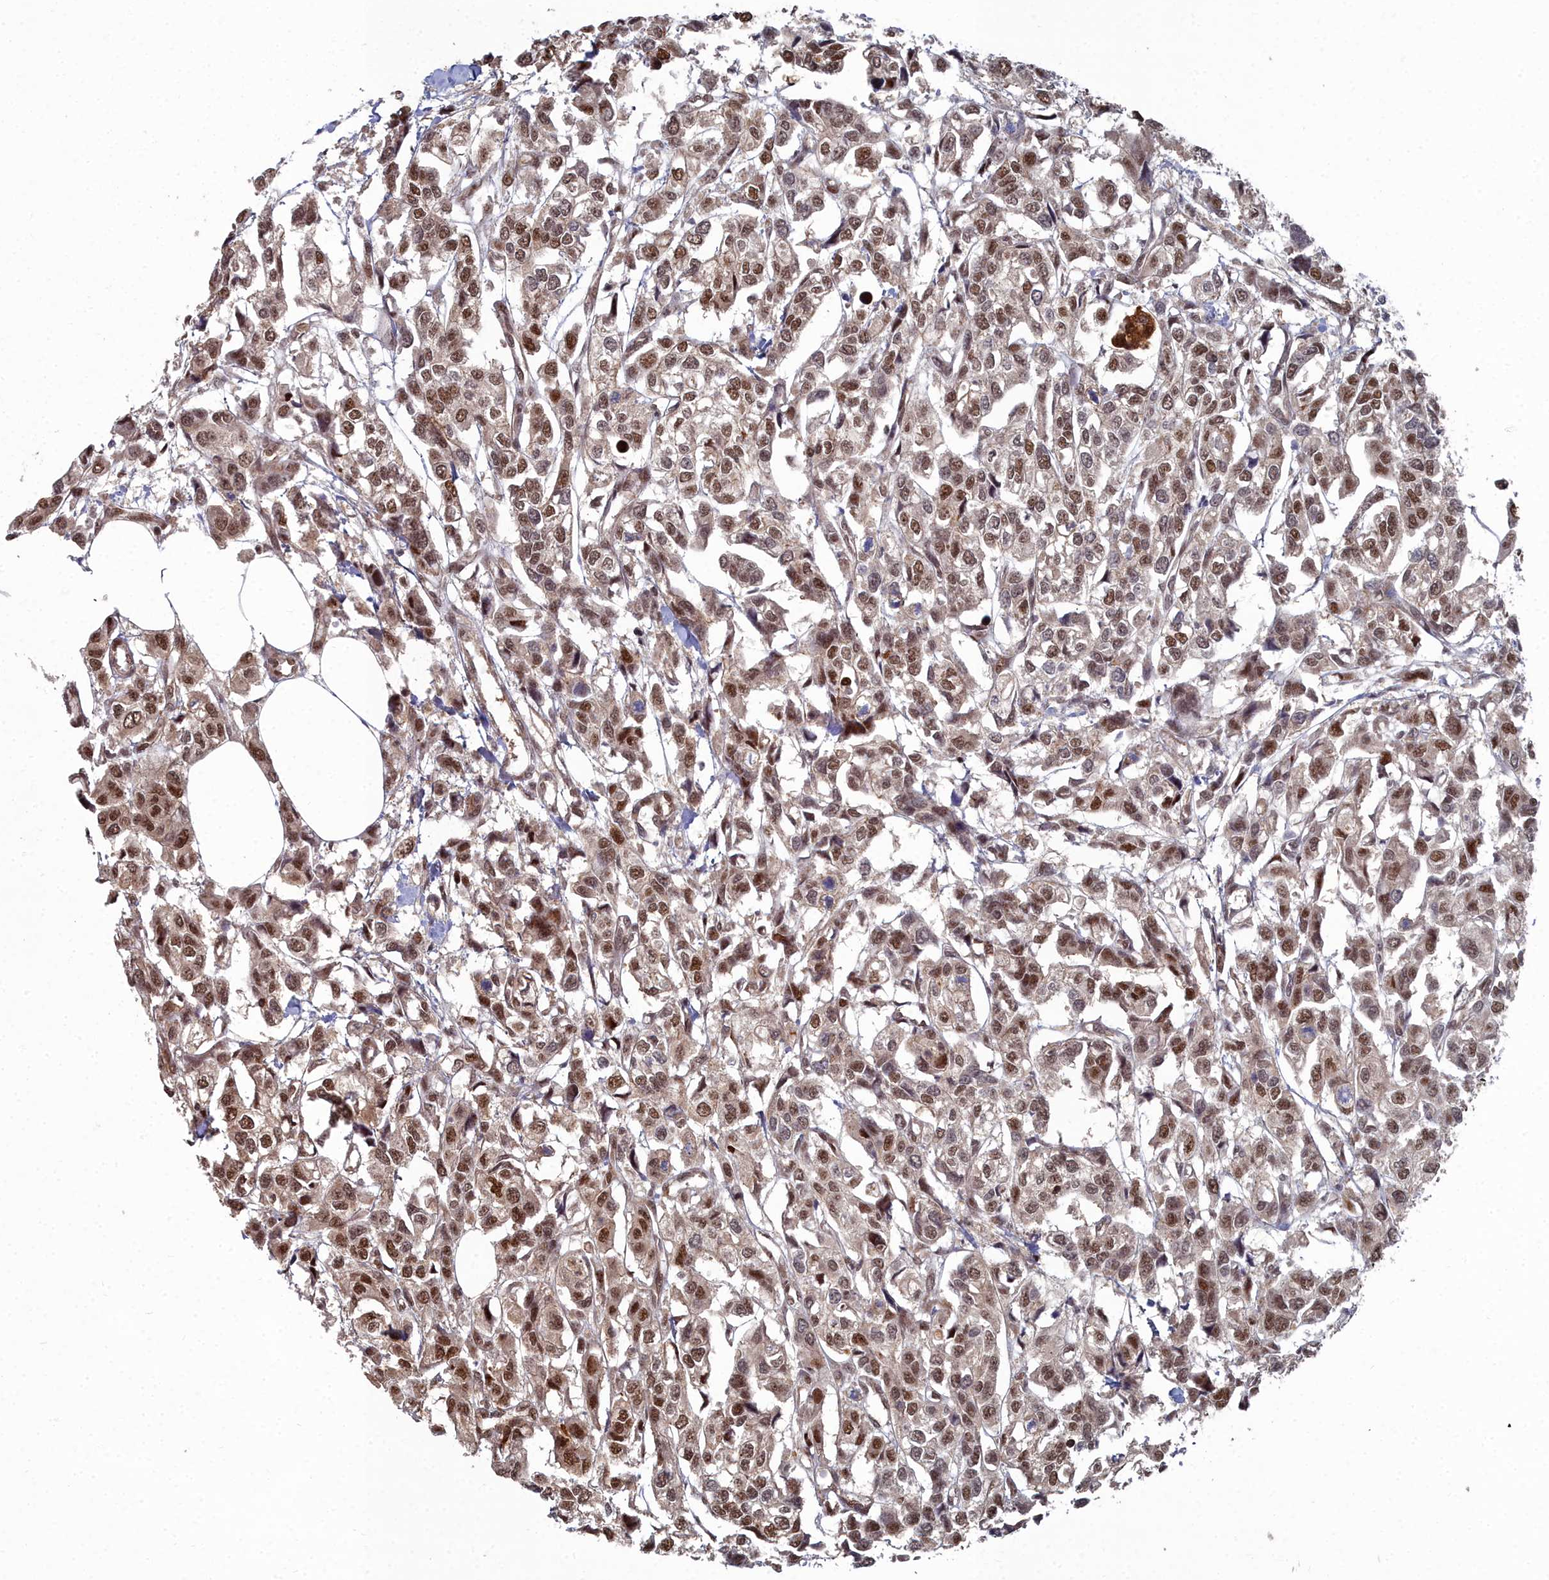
{"staining": {"intensity": "moderate", "quantity": ">75%", "location": "nuclear"}, "tissue": "urothelial cancer", "cell_type": "Tumor cells", "image_type": "cancer", "snomed": [{"axis": "morphology", "description": "Urothelial carcinoma, High grade"}, {"axis": "topography", "description": "Urinary bladder"}], "caption": "Urothelial cancer stained for a protein displays moderate nuclear positivity in tumor cells. (DAB = brown stain, brightfield microscopy at high magnification).", "gene": "RPS27A", "patient": {"sex": "male", "age": 67}}